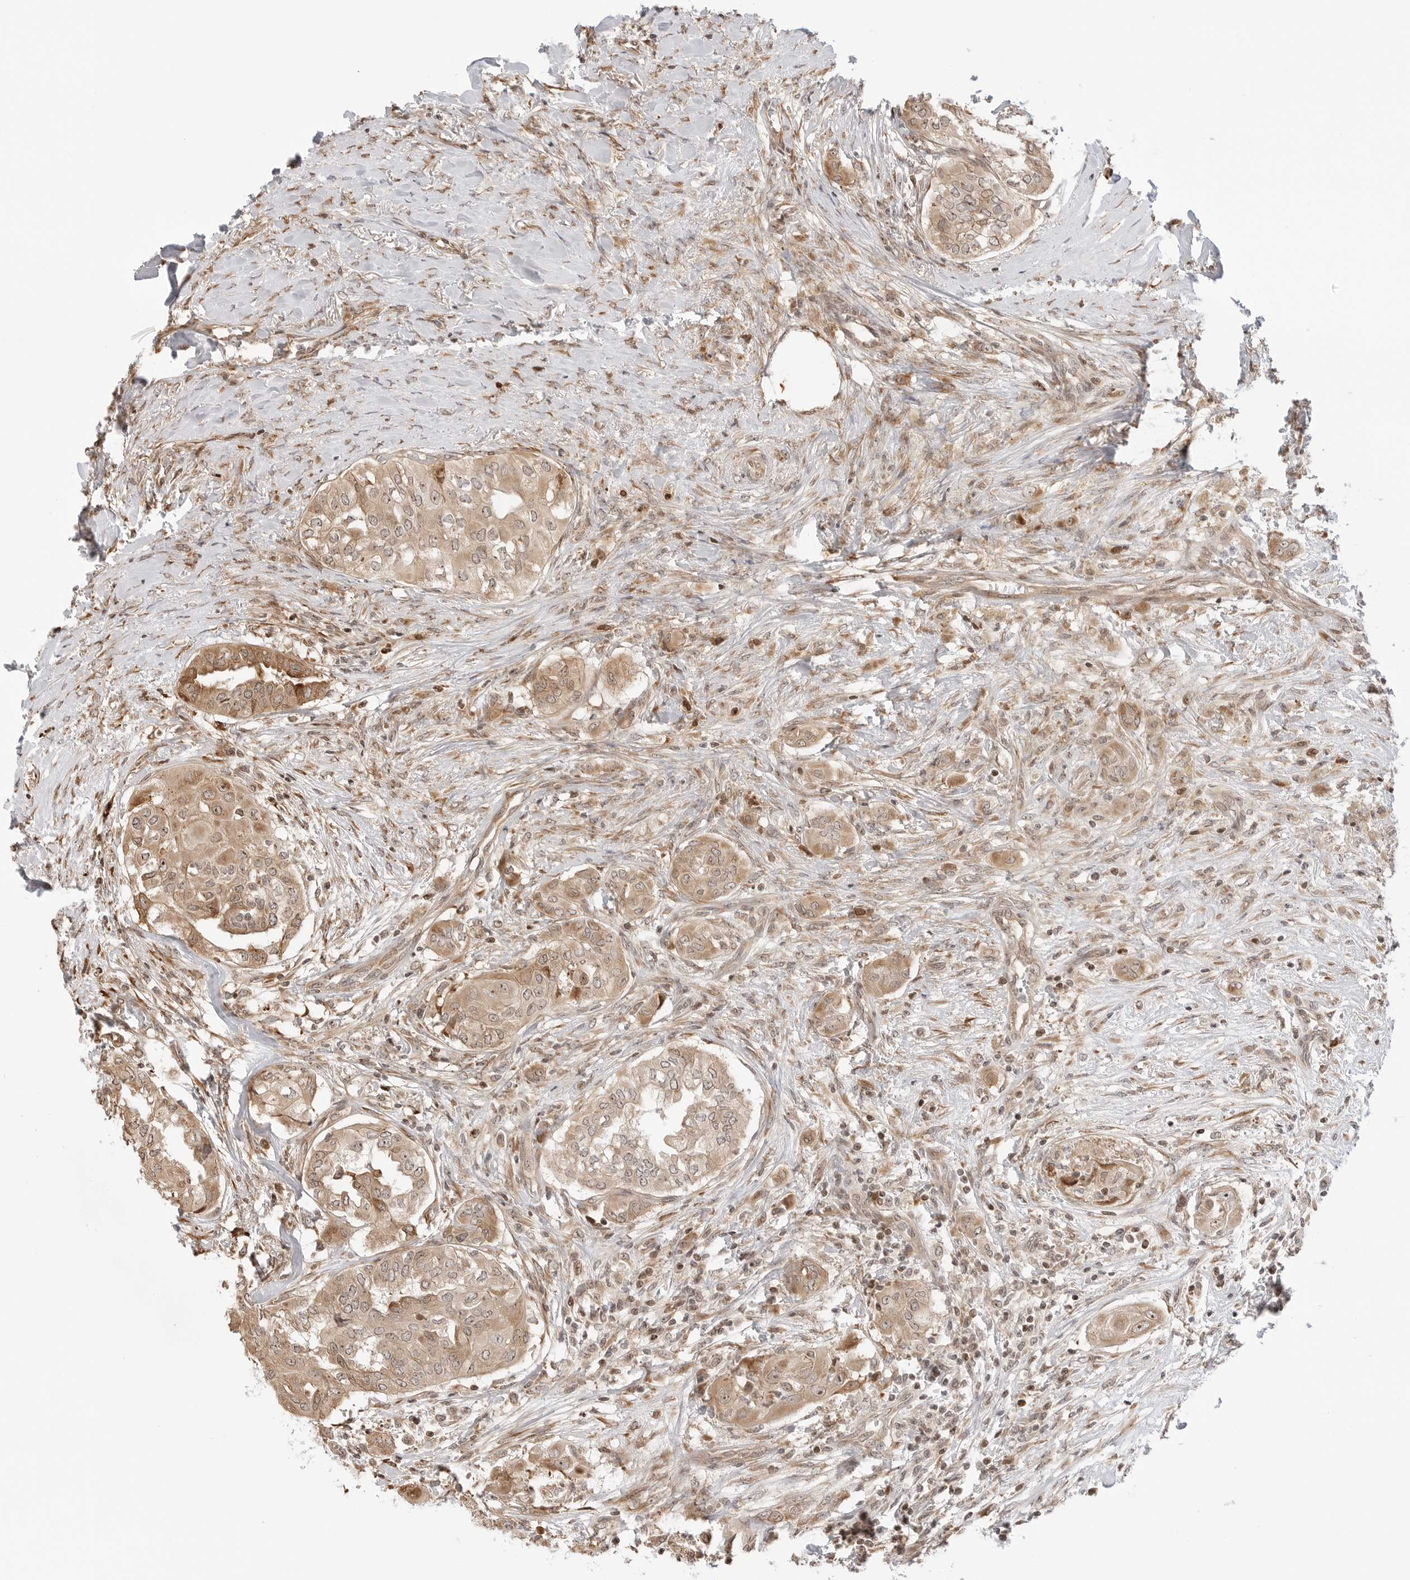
{"staining": {"intensity": "weak", "quantity": ">75%", "location": "cytoplasmic/membranous,nuclear"}, "tissue": "thyroid cancer", "cell_type": "Tumor cells", "image_type": "cancer", "snomed": [{"axis": "morphology", "description": "Papillary adenocarcinoma, NOS"}, {"axis": "topography", "description": "Thyroid gland"}], "caption": "Papillary adenocarcinoma (thyroid) was stained to show a protein in brown. There is low levels of weak cytoplasmic/membranous and nuclear expression in about >75% of tumor cells. The staining was performed using DAB to visualize the protein expression in brown, while the nuclei were stained in blue with hematoxylin (Magnification: 20x).", "gene": "FKBP14", "patient": {"sex": "female", "age": 59}}